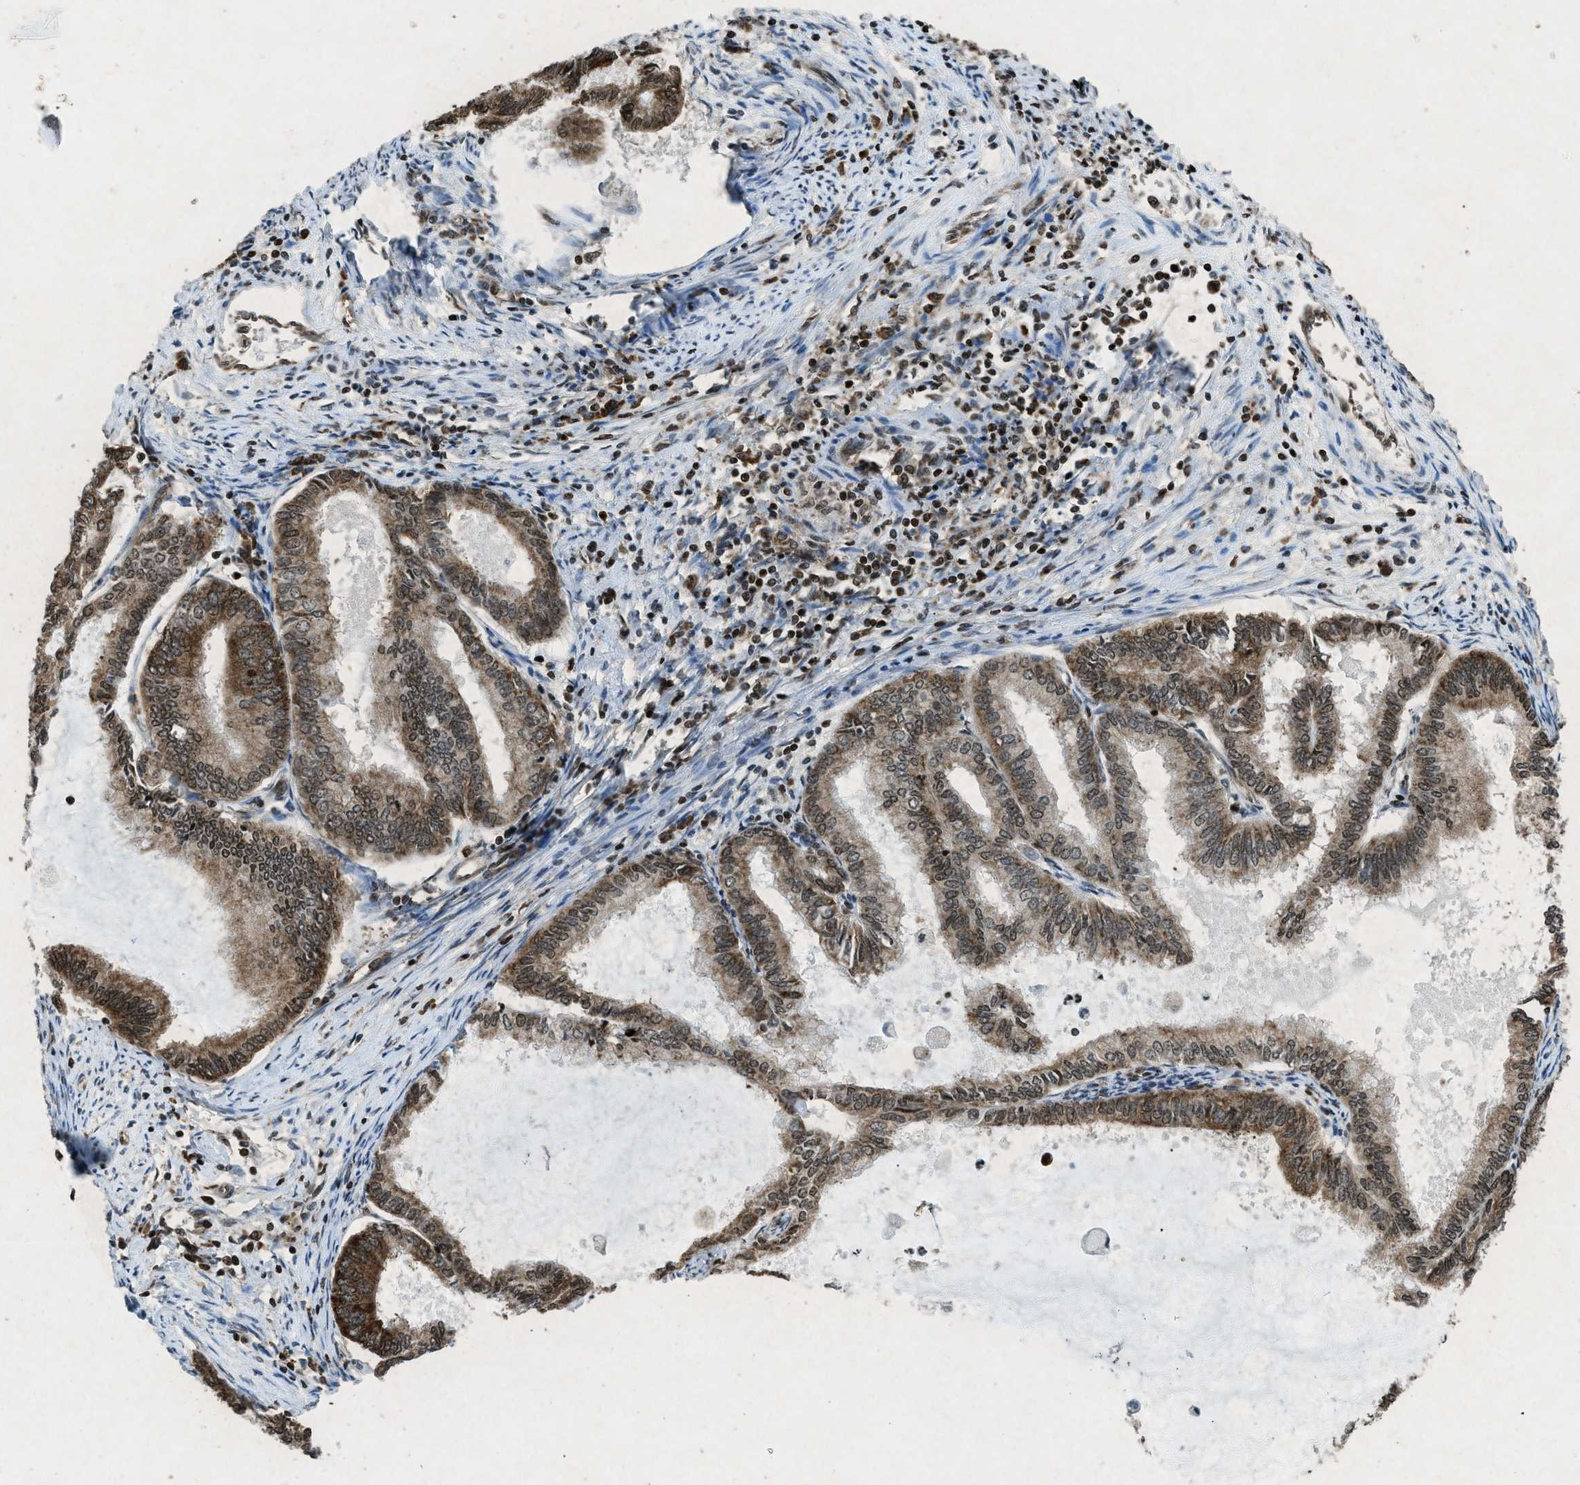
{"staining": {"intensity": "moderate", "quantity": "25%-75%", "location": "cytoplasmic/membranous,nuclear"}, "tissue": "endometrial cancer", "cell_type": "Tumor cells", "image_type": "cancer", "snomed": [{"axis": "morphology", "description": "Adenocarcinoma, NOS"}, {"axis": "topography", "description": "Endometrium"}], "caption": "A medium amount of moderate cytoplasmic/membranous and nuclear staining is seen in approximately 25%-75% of tumor cells in endometrial cancer (adenocarcinoma) tissue. (Stains: DAB in brown, nuclei in blue, Microscopy: brightfield microscopy at high magnification).", "gene": "NXF1", "patient": {"sex": "female", "age": 86}}